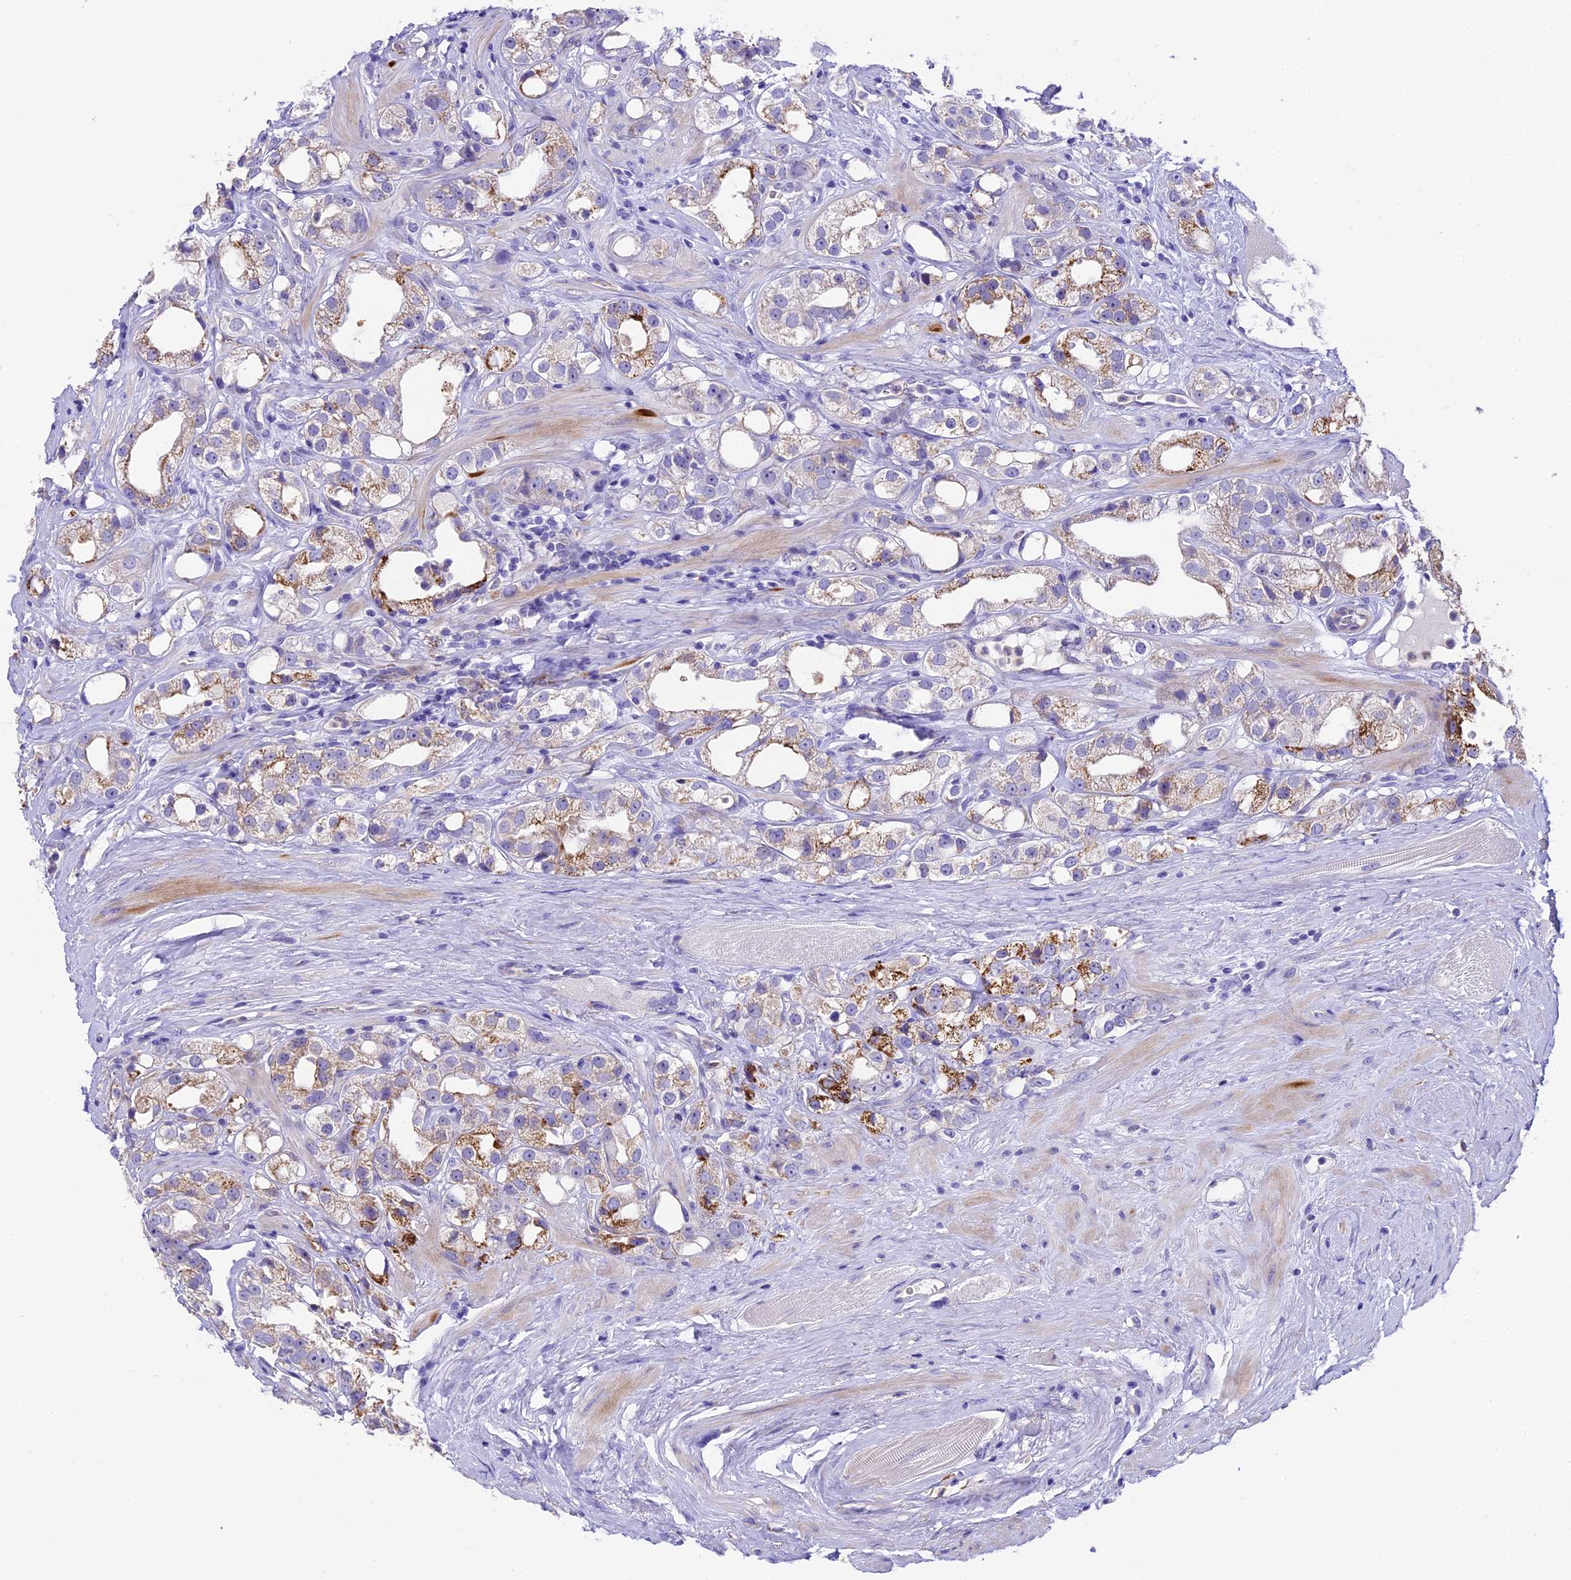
{"staining": {"intensity": "moderate", "quantity": "<25%", "location": "cytoplasmic/membranous"}, "tissue": "prostate cancer", "cell_type": "Tumor cells", "image_type": "cancer", "snomed": [{"axis": "morphology", "description": "Adenocarcinoma, NOS"}, {"axis": "topography", "description": "Prostate"}], "caption": "Human prostate cancer stained with a protein marker demonstrates moderate staining in tumor cells.", "gene": "NOD2", "patient": {"sex": "male", "age": 79}}